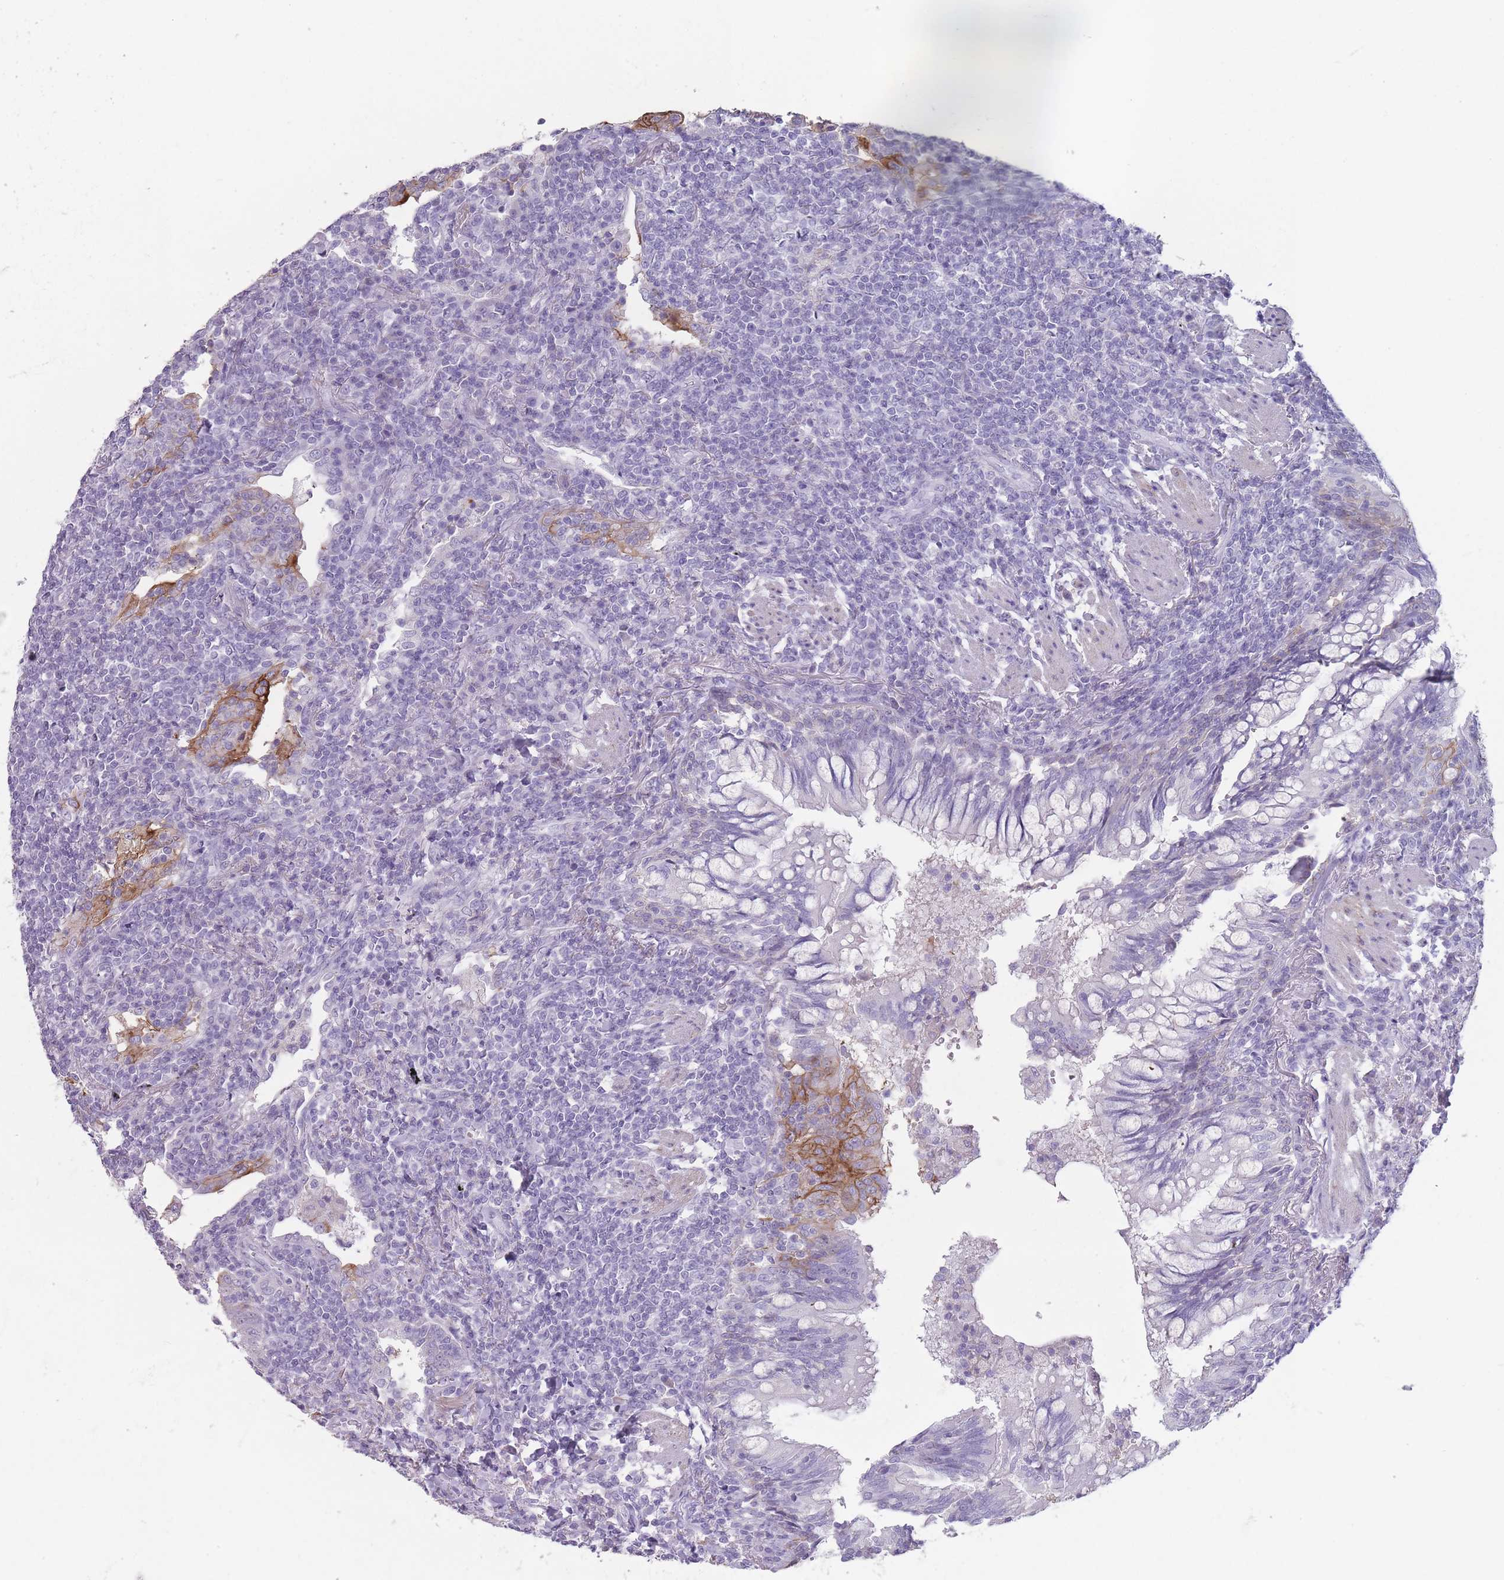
{"staining": {"intensity": "negative", "quantity": "none", "location": "none"}, "tissue": "lymphoma", "cell_type": "Tumor cells", "image_type": "cancer", "snomed": [{"axis": "morphology", "description": "Malignant lymphoma, non-Hodgkin's type, Low grade"}, {"axis": "topography", "description": "Lung"}], "caption": "DAB (3,3'-diaminobenzidine) immunohistochemical staining of low-grade malignant lymphoma, non-Hodgkin's type demonstrates no significant staining in tumor cells.", "gene": "RHBG", "patient": {"sex": "female", "age": 71}}